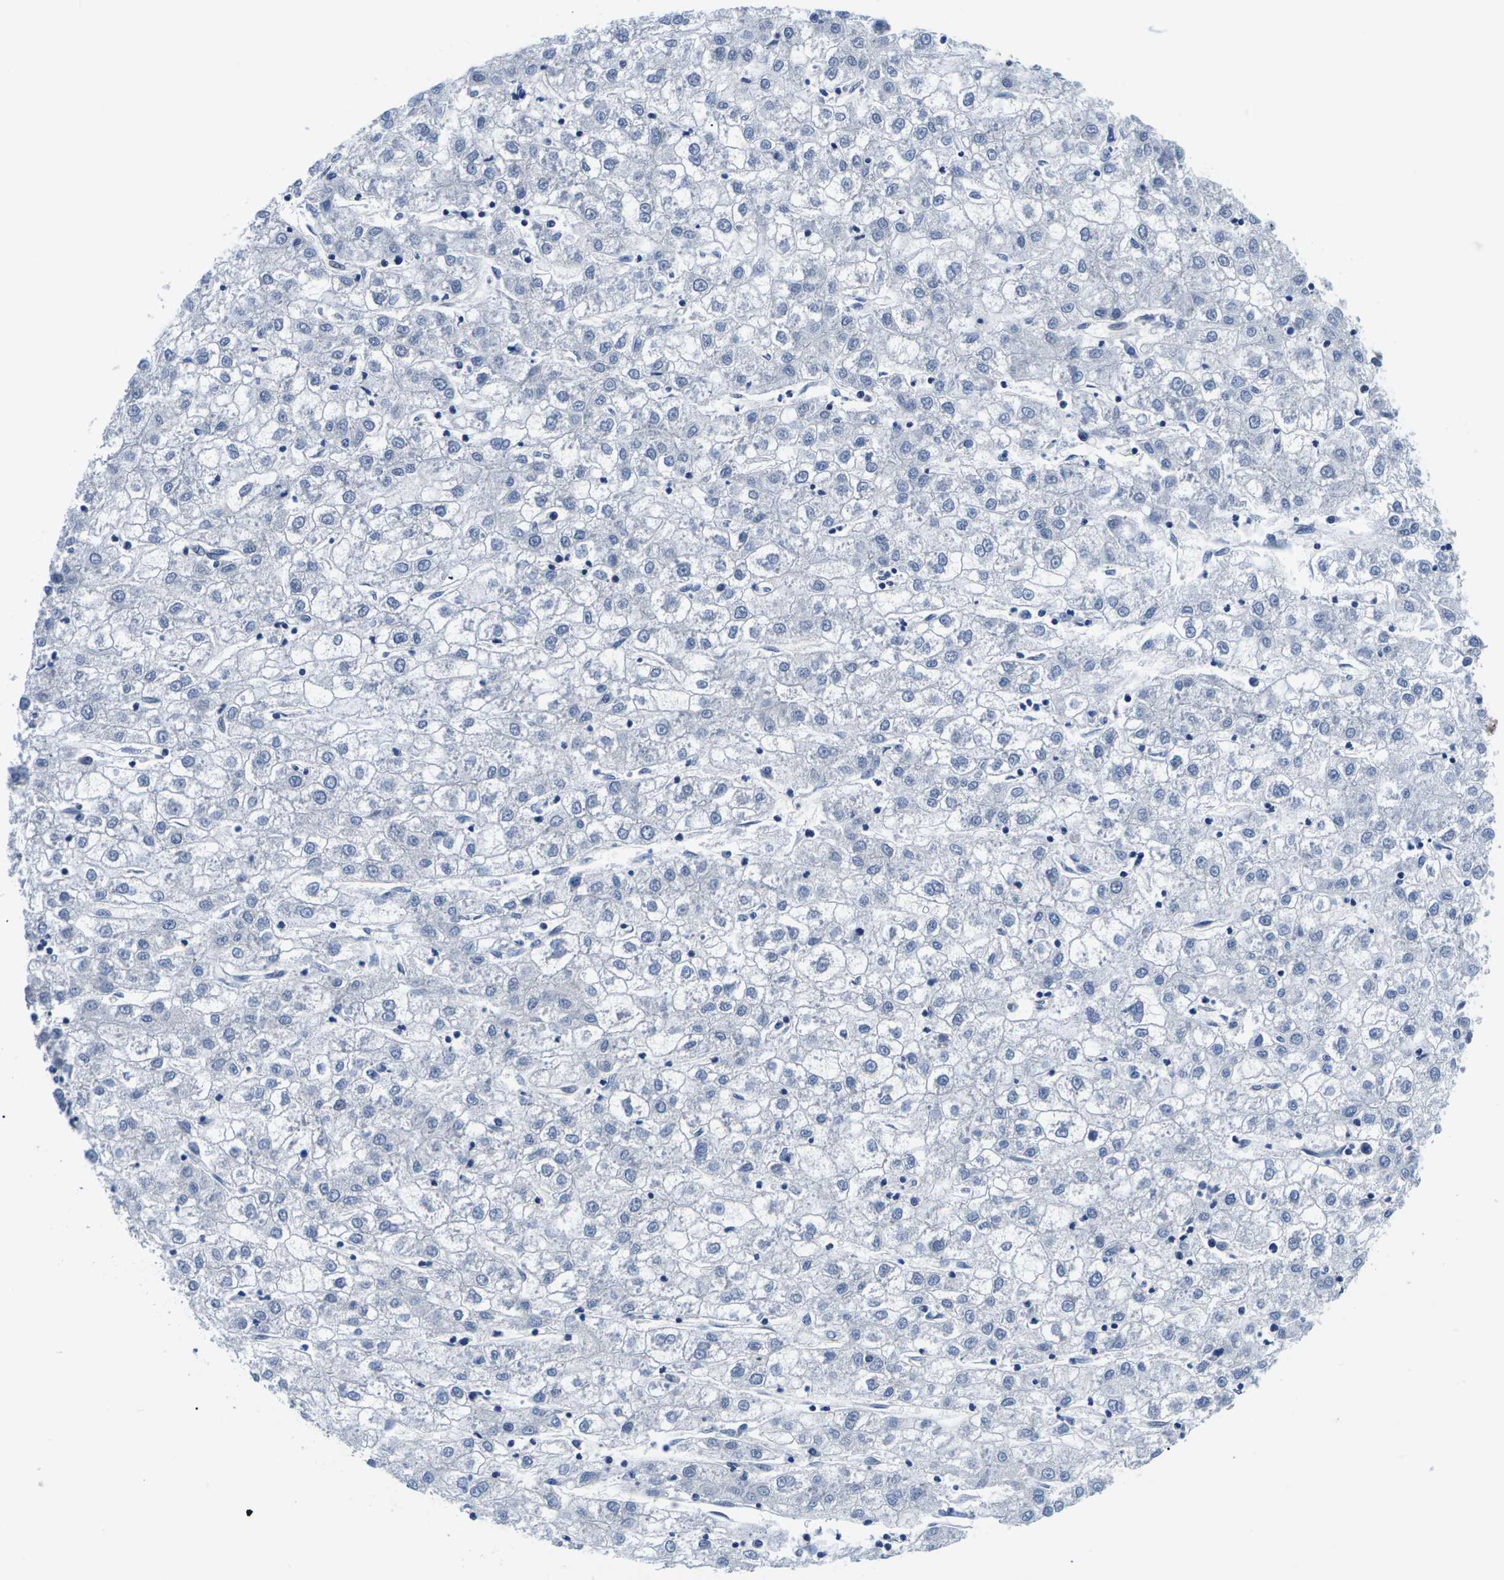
{"staining": {"intensity": "negative", "quantity": "none", "location": "none"}, "tissue": "liver cancer", "cell_type": "Tumor cells", "image_type": "cancer", "snomed": [{"axis": "morphology", "description": "Carcinoma, Hepatocellular, NOS"}, {"axis": "topography", "description": "Liver"}], "caption": "Protein analysis of liver cancer exhibits no significant expression in tumor cells.", "gene": "GSK3B", "patient": {"sex": "male", "age": 72}}